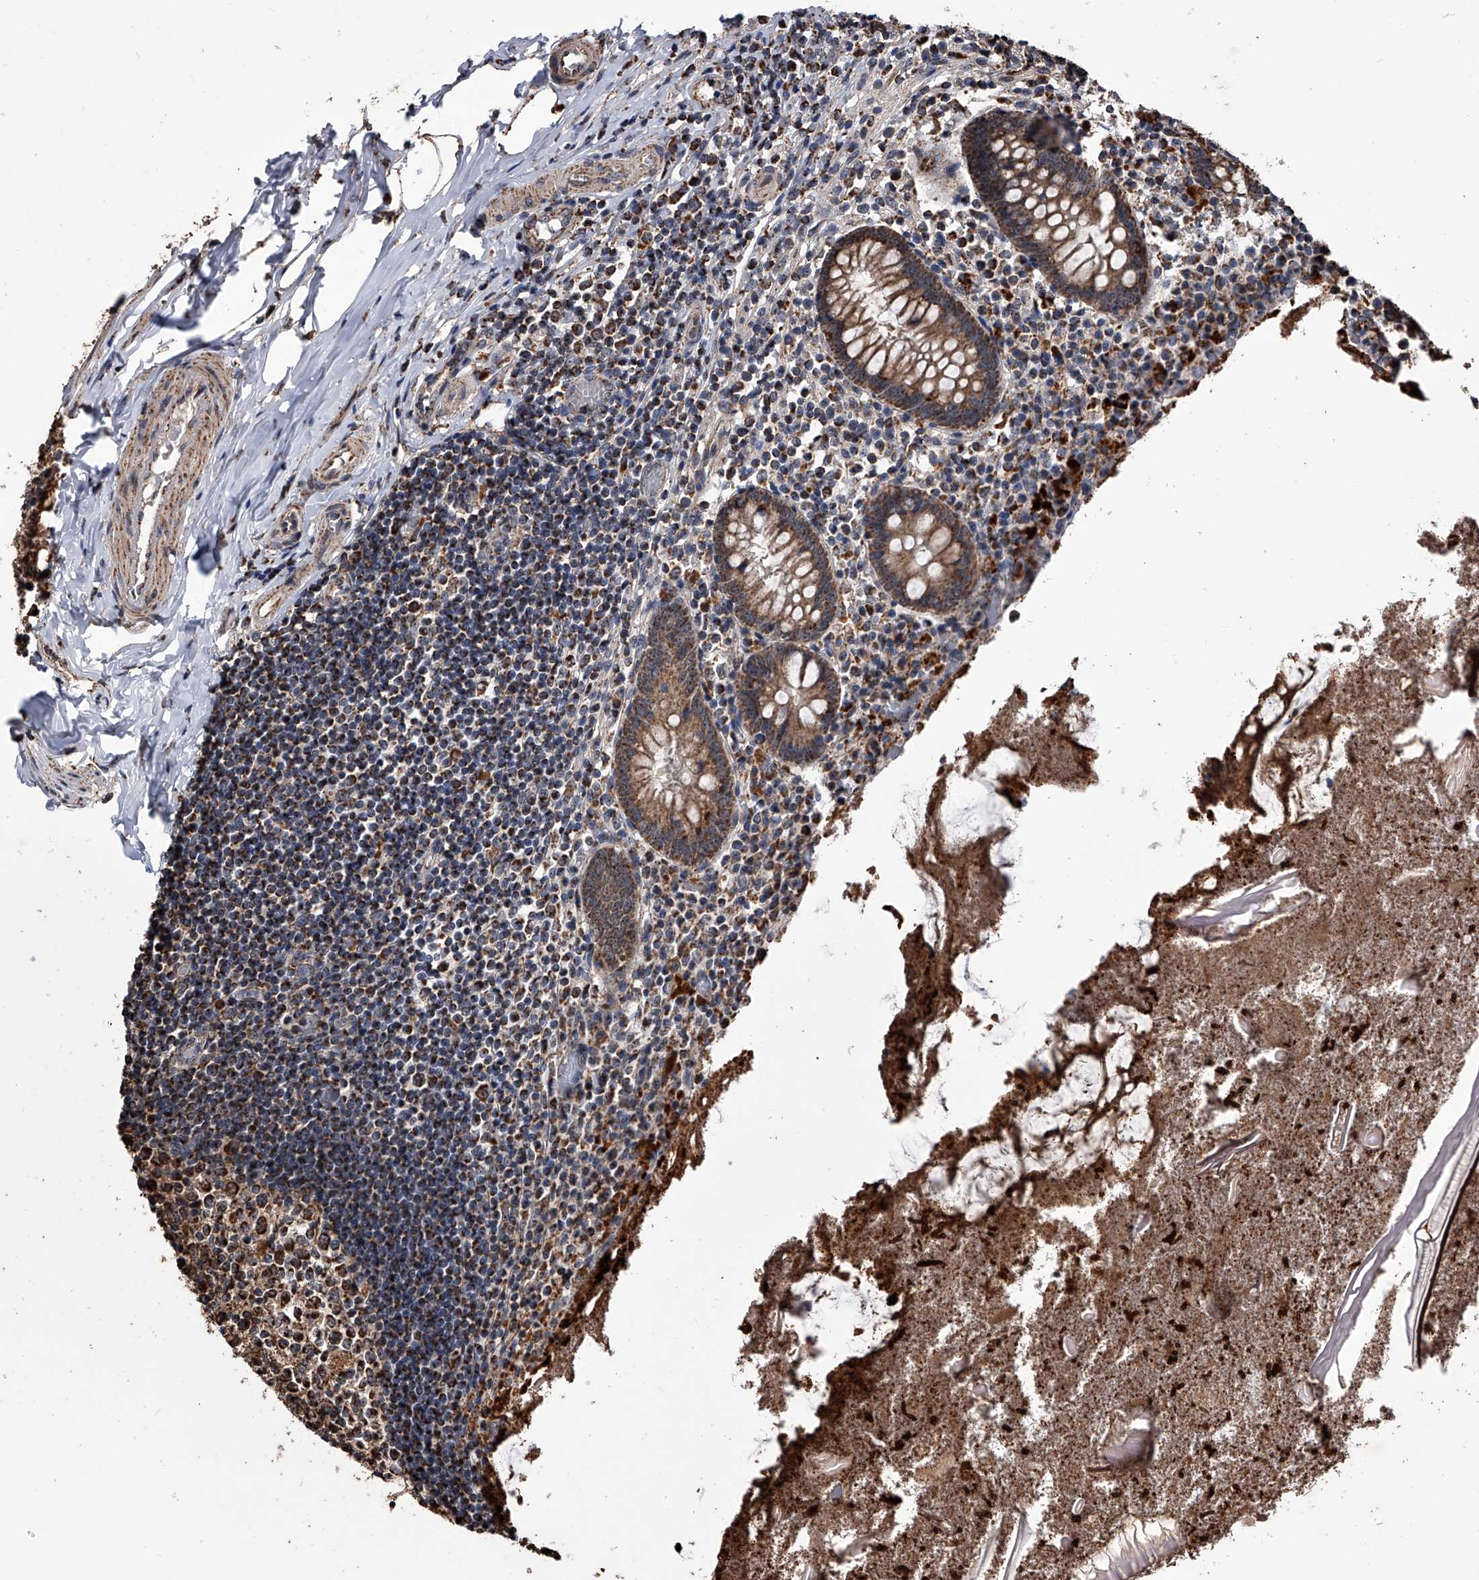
{"staining": {"intensity": "moderate", "quantity": ">75%", "location": "cytoplasmic/membranous"}, "tissue": "appendix", "cell_type": "Glandular cells", "image_type": "normal", "snomed": [{"axis": "morphology", "description": "Normal tissue, NOS"}, {"axis": "topography", "description": "Appendix"}], "caption": "A medium amount of moderate cytoplasmic/membranous staining is identified in about >75% of glandular cells in benign appendix.", "gene": "SMPDL3A", "patient": {"sex": "female", "age": 17}}